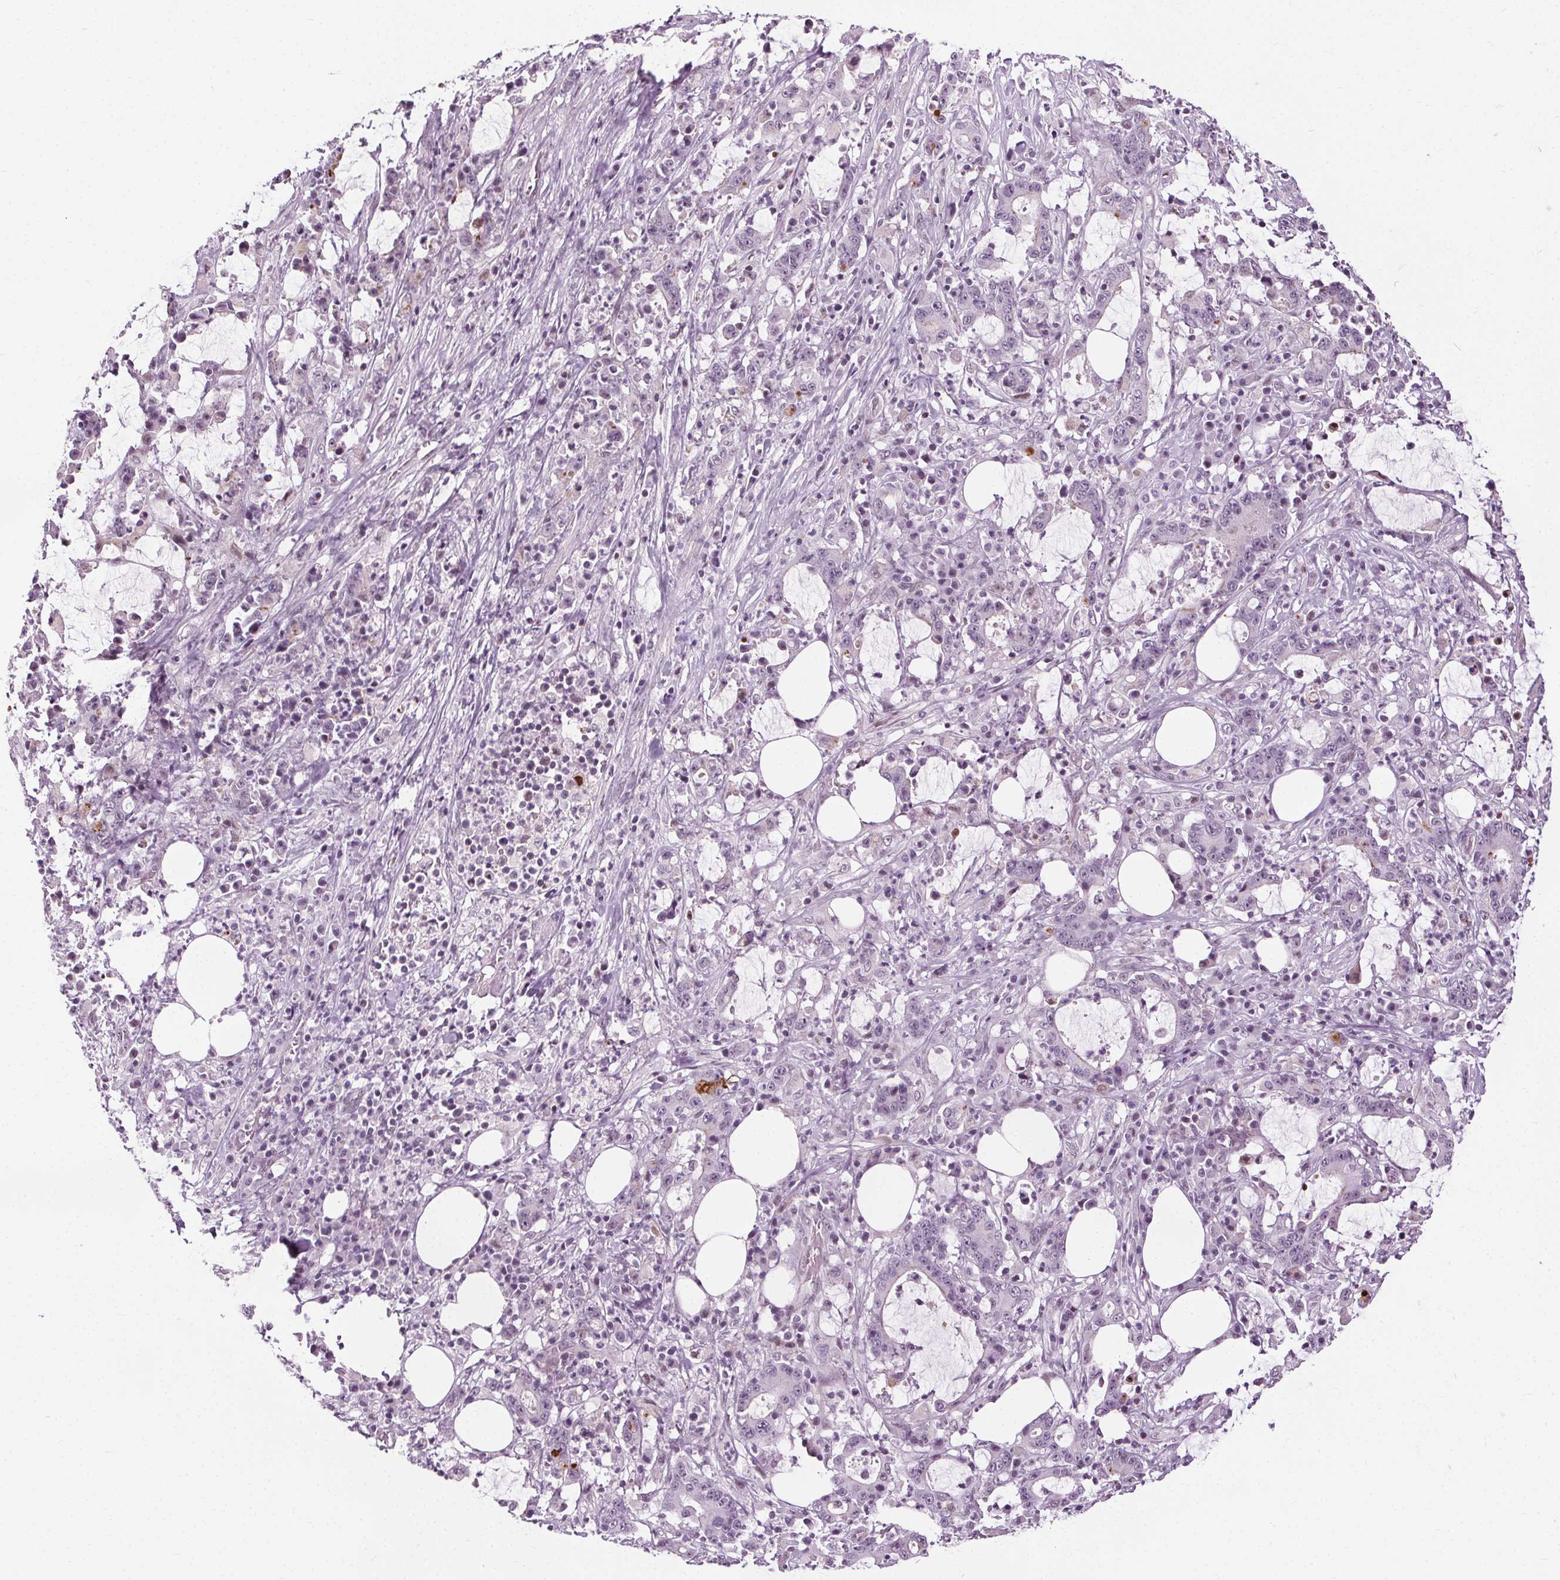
{"staining": {"intensity": "negative", "quantity": "none", "location": "none"}, "tissue": "stomach cancer", "cell_type": "Tumor cells", "image_type": "cancer", "snomed": [{"axis": "morphology", "description": "Adenocarcinoma, NOS"}, {"axis": "topography", "description": "Stomach, upper"}], "caption": "Photomicrograph shows no significant protein expression in tumor cells of adenocarcinoma (stomach). (Stains: DAB immunohistochemistry (IHC) with hematoxylin counter stain, Microscopy: brightfield microscopy at high magnification).", "gene": "CEBPA", "patient": {"sex": "male", "age": 68}}